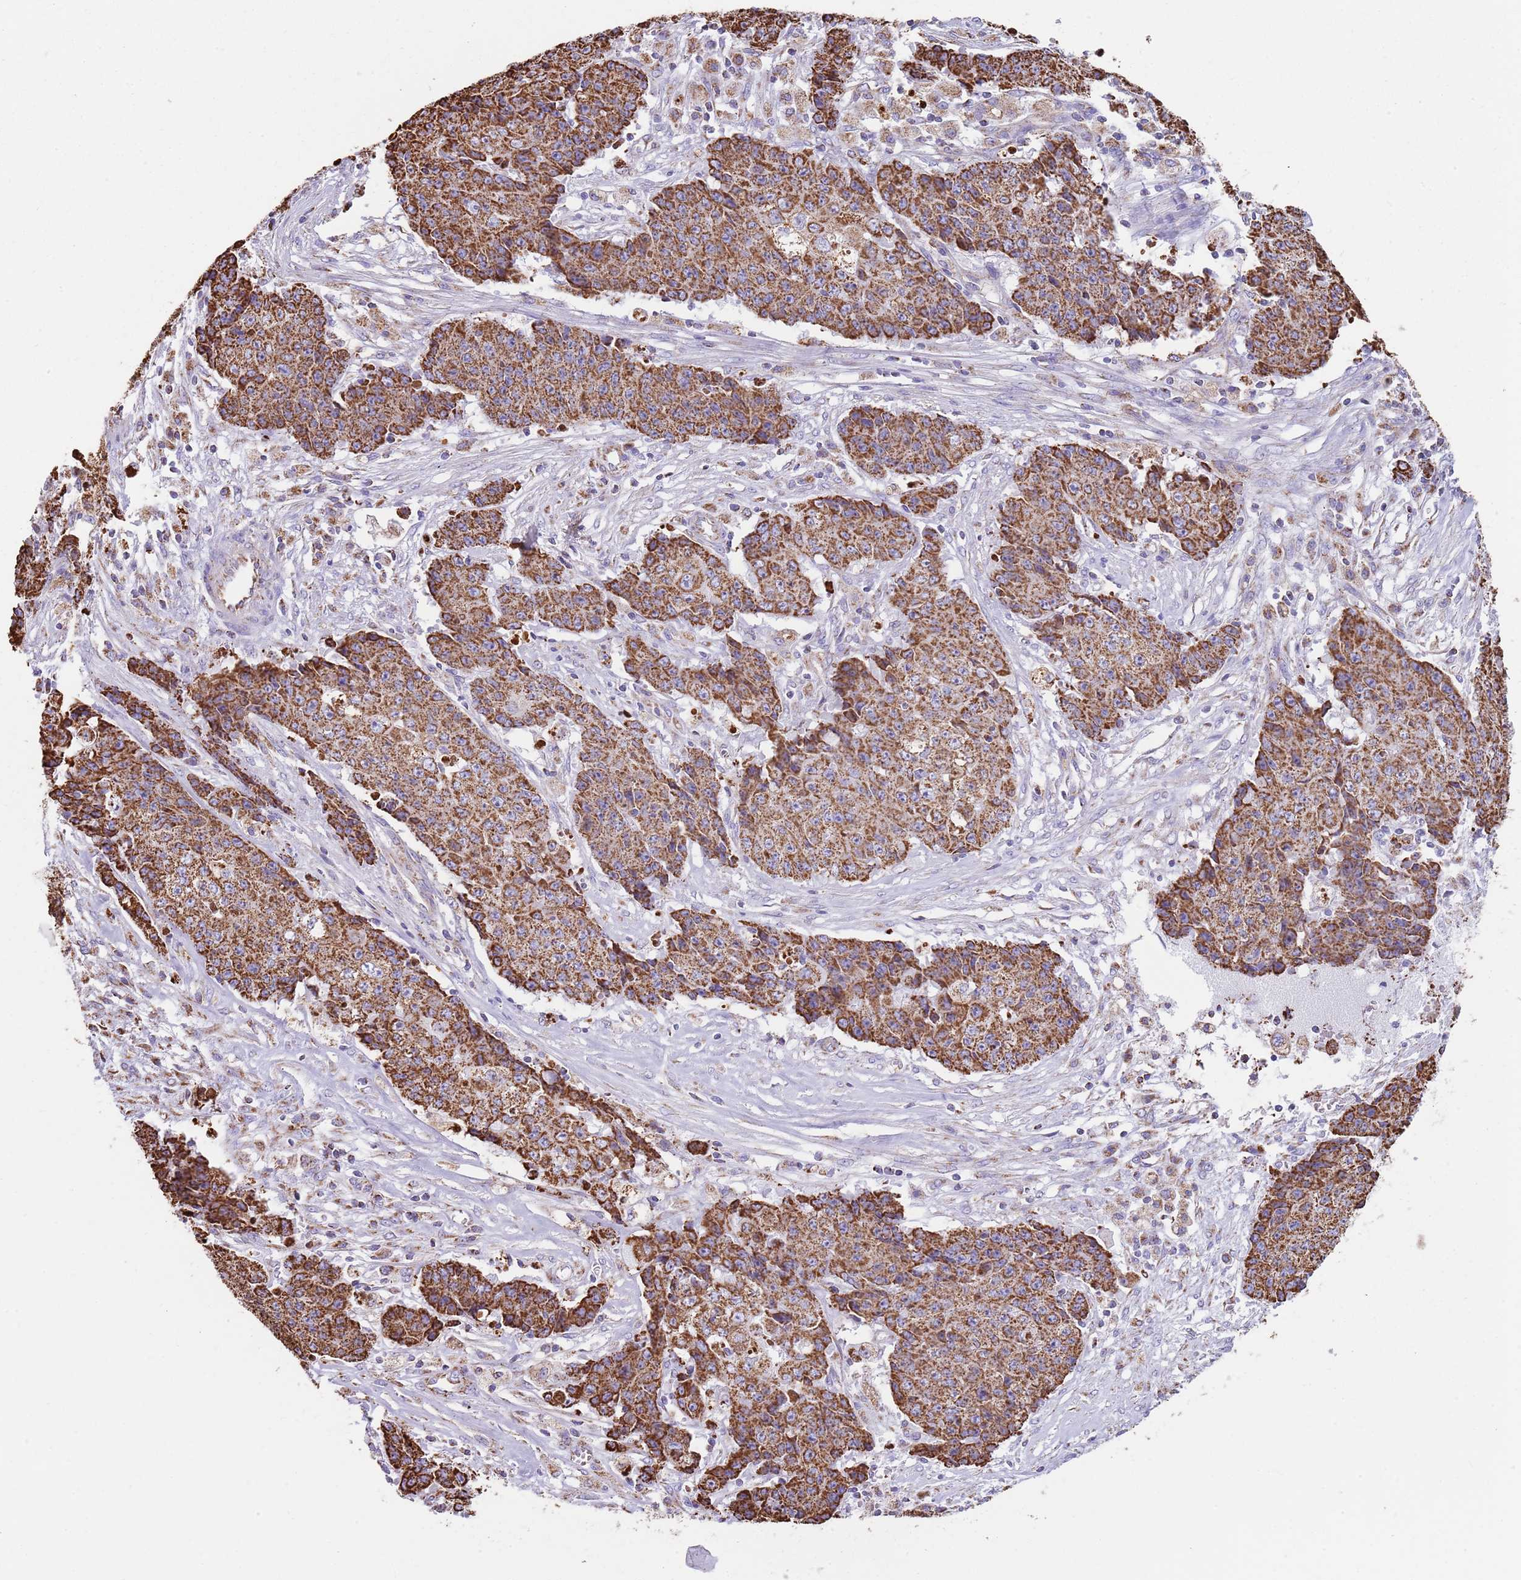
{"staining": {"intensity": "strong", "quantity": ">75%", "location": "cytoplasmic/membranous"}, "tissue": "ovarian cancer", "cell_type": "Tumor cells", "image_type": "cancer", "snomed": [{"axis": "morphology", "description": "Carcinoma, endometroid"}, {"axis": "topography", "description": "Ovary"}], "caption": "Tumor cells reveal strong cytoplasmic/membranous staining in about >75% of cells in ovarian cancer (endometroid carcinoma). The protein of interest is shown in brown color, while the nuclei are stained blue.", "gene": "TTLL1", "patient": {"sex": "female", "age": 42}}